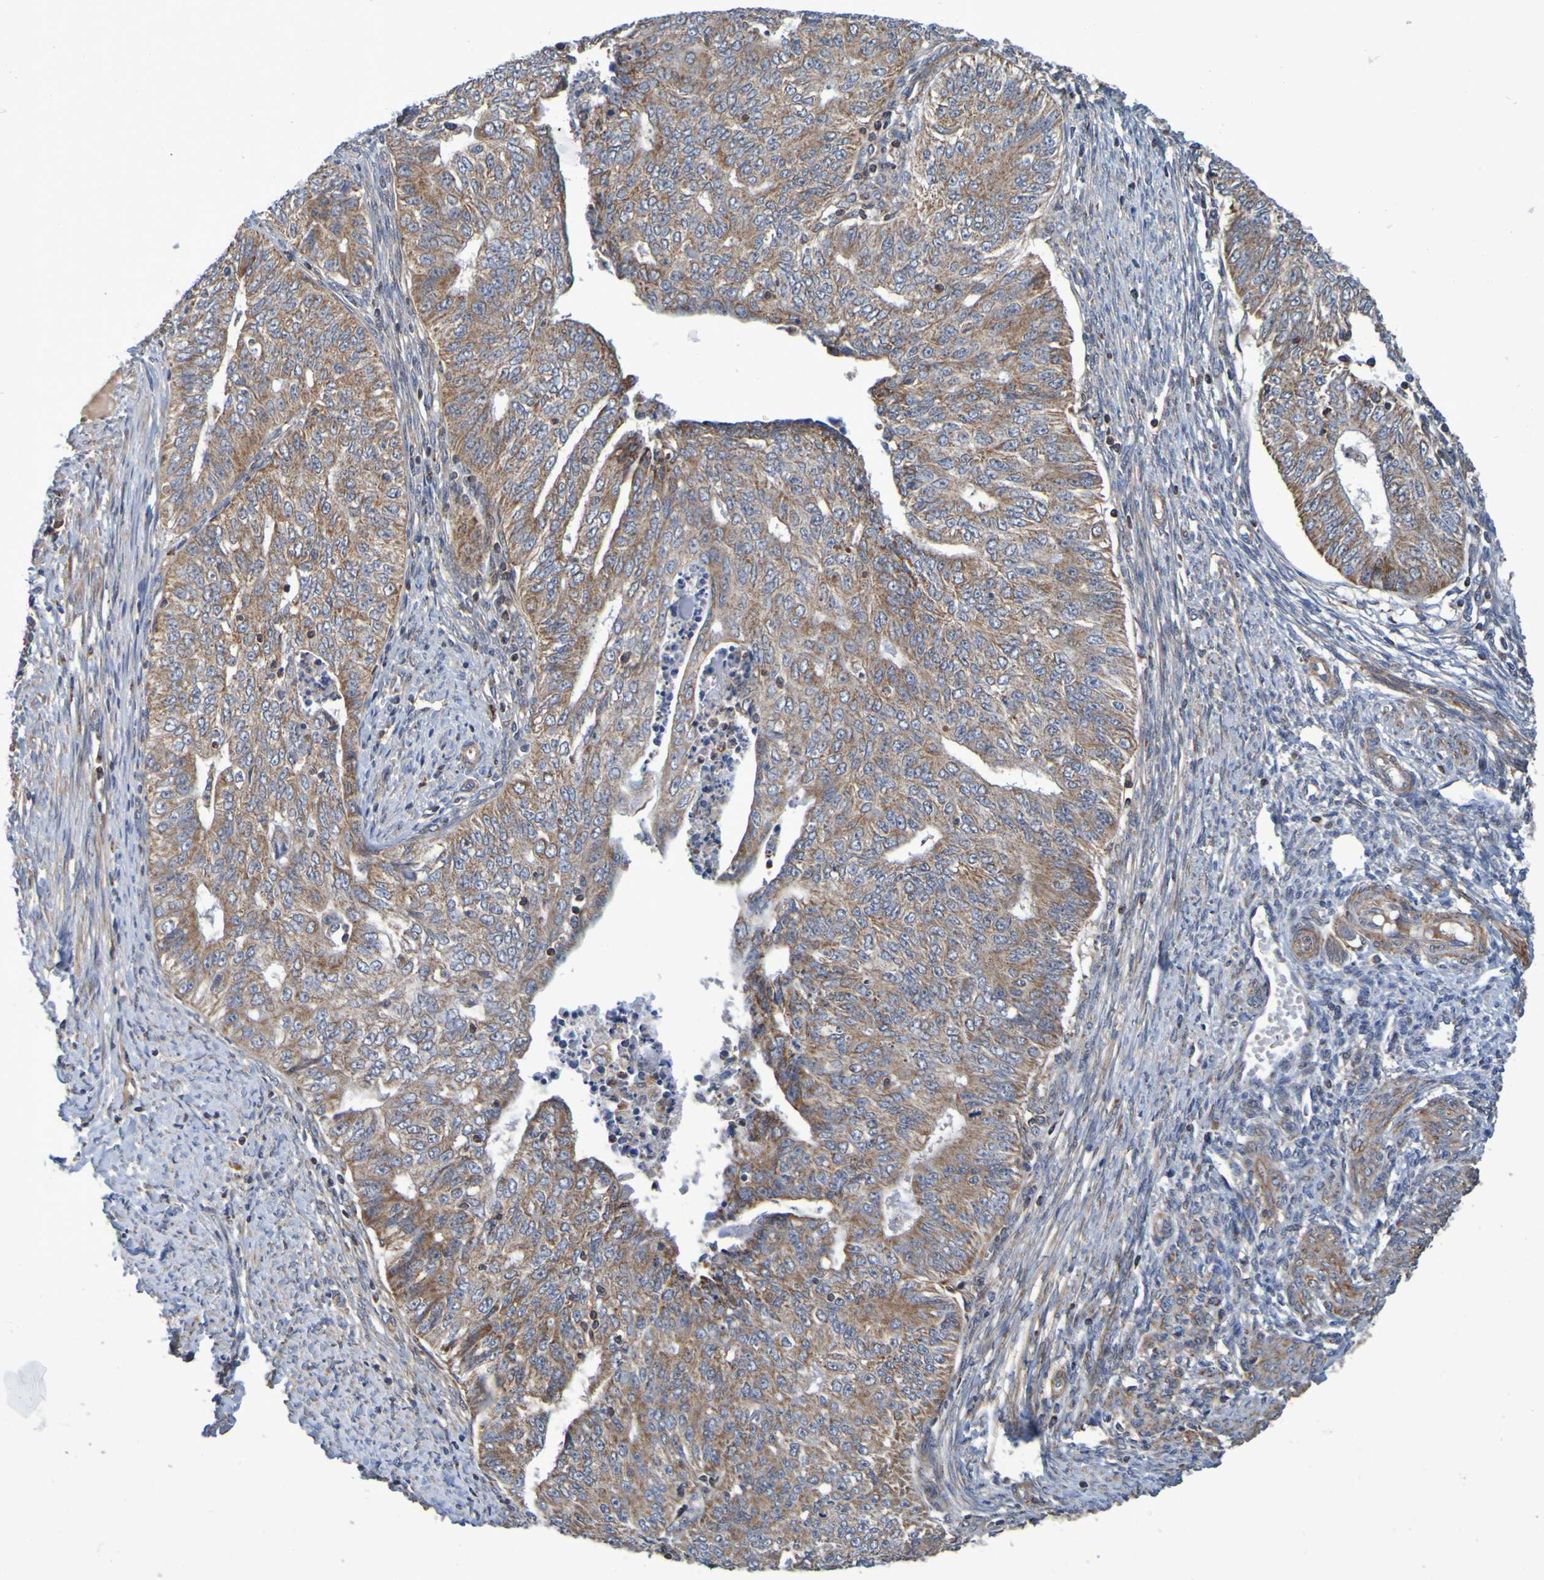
{"staining": {"intensity": "moderate", "quantity": ">75%", "location": "cytoplasmic/membranous"}, "tissue": "endometrial cancer", "cell_type": "Tumor cells", "image_type": "cancer", "snomed": [{"axis": "morphology", "description": "Adenocarcinoma, NOS"}, {"axis": "topography", "description": "Endometrium"}], "caption": "The micrograph reveals a brown stain indicating the presence of a protein in the cytoplasmic/membranous of tumor cells in endometrial cancer.", "gene": "CCDC51", "patient": {"sex": "female", "age": 32}}